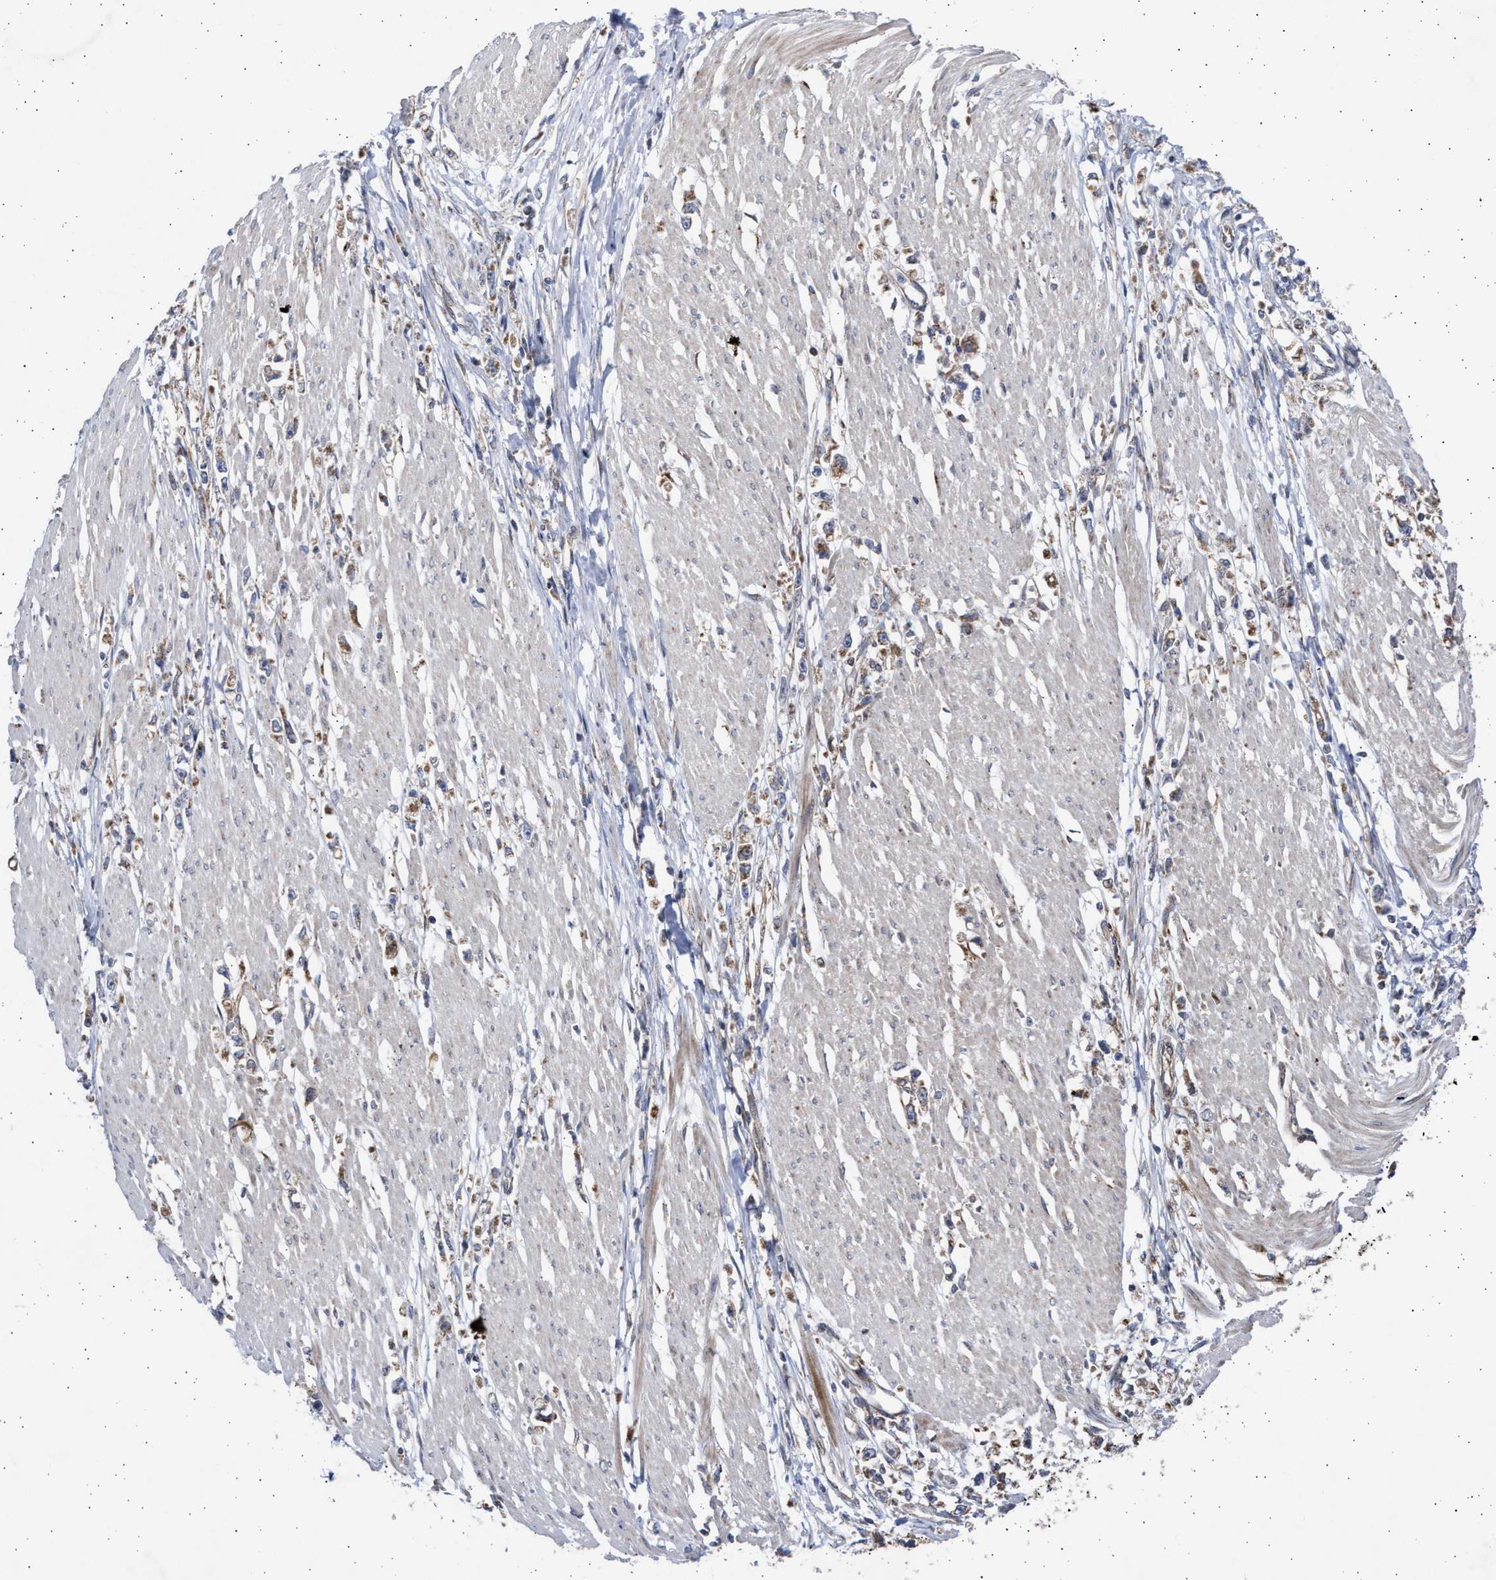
{"staining": {"intensity": "negative", "quantity": "none", "location": "none"}, "tissue": "stomach cancer", "cell_type": "Tumor cells", "image_type": "cancer", "snomed": [{"axis": "morphology", "description": "Adenocarcinoma, NOS"}, {"axis": "topography", "description": "Stomach"}], "caption": "Stomach cancer (adenocarcinoma) stained for a protein using IHC exhibits no positivity tumor cells.", "gene": "TTC19", "patient": {"sex": "female", "age": 59}}